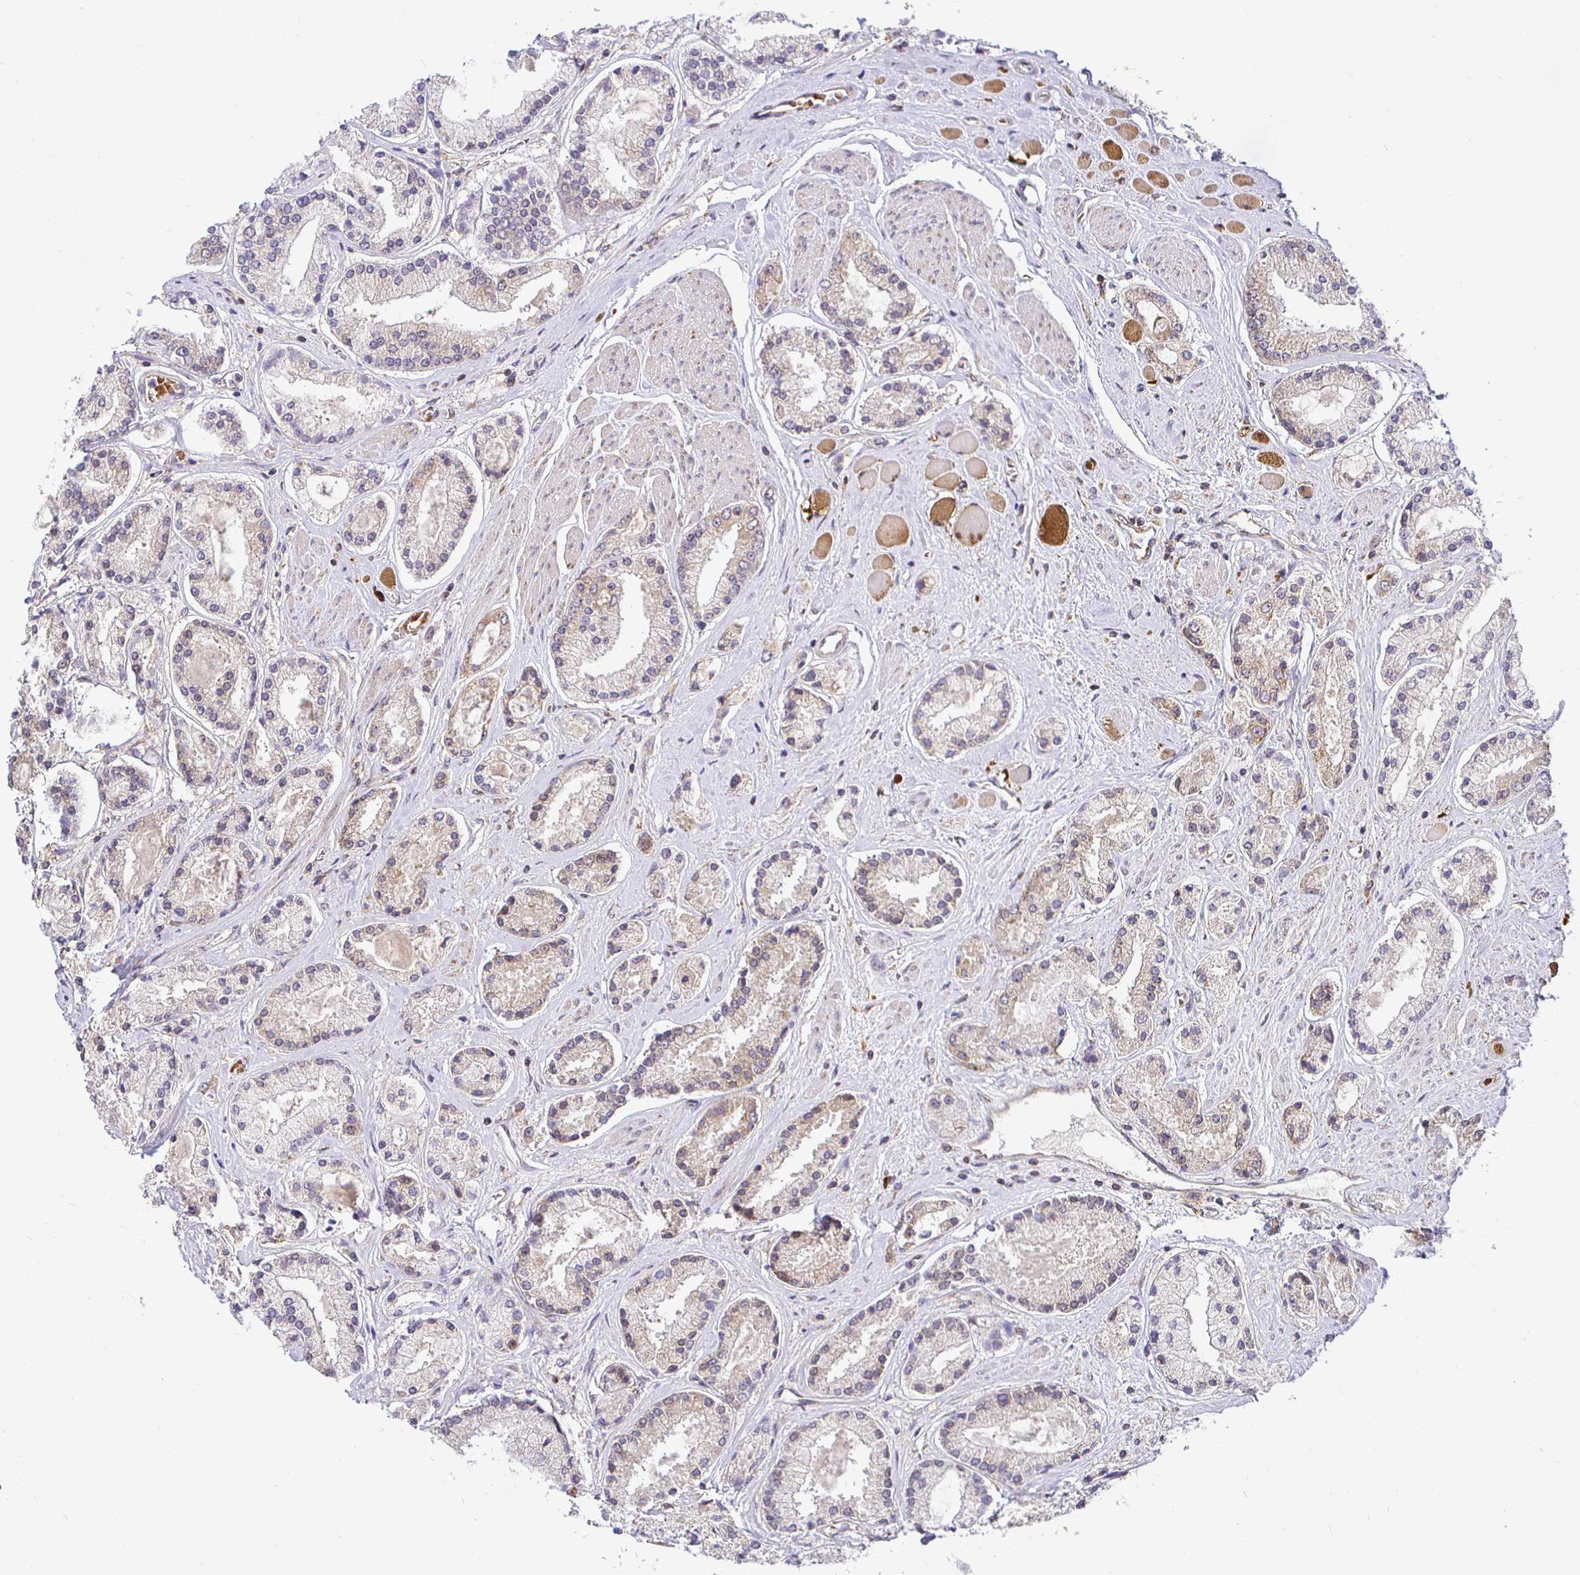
{"staining": {"intensity": "weak", "quantity": "<25%", "location": "cytoplasmic/membranous"}, "tissue": "prostate cancer", "cell_type": "Tumor cells", "image_type": "cancer", "snomed": [{"axis": "morphology", "description": "Adenocarcinoma, High grade"}, {"axis": "topography", "description": "Prostate"}], "caption": "An IHC histopathology image of prostate cancer is shown. There is no staining in tumor cells of prostate cancer.", "gene": "IRAK1", "patient": {"sex": "male", "age": 67}}